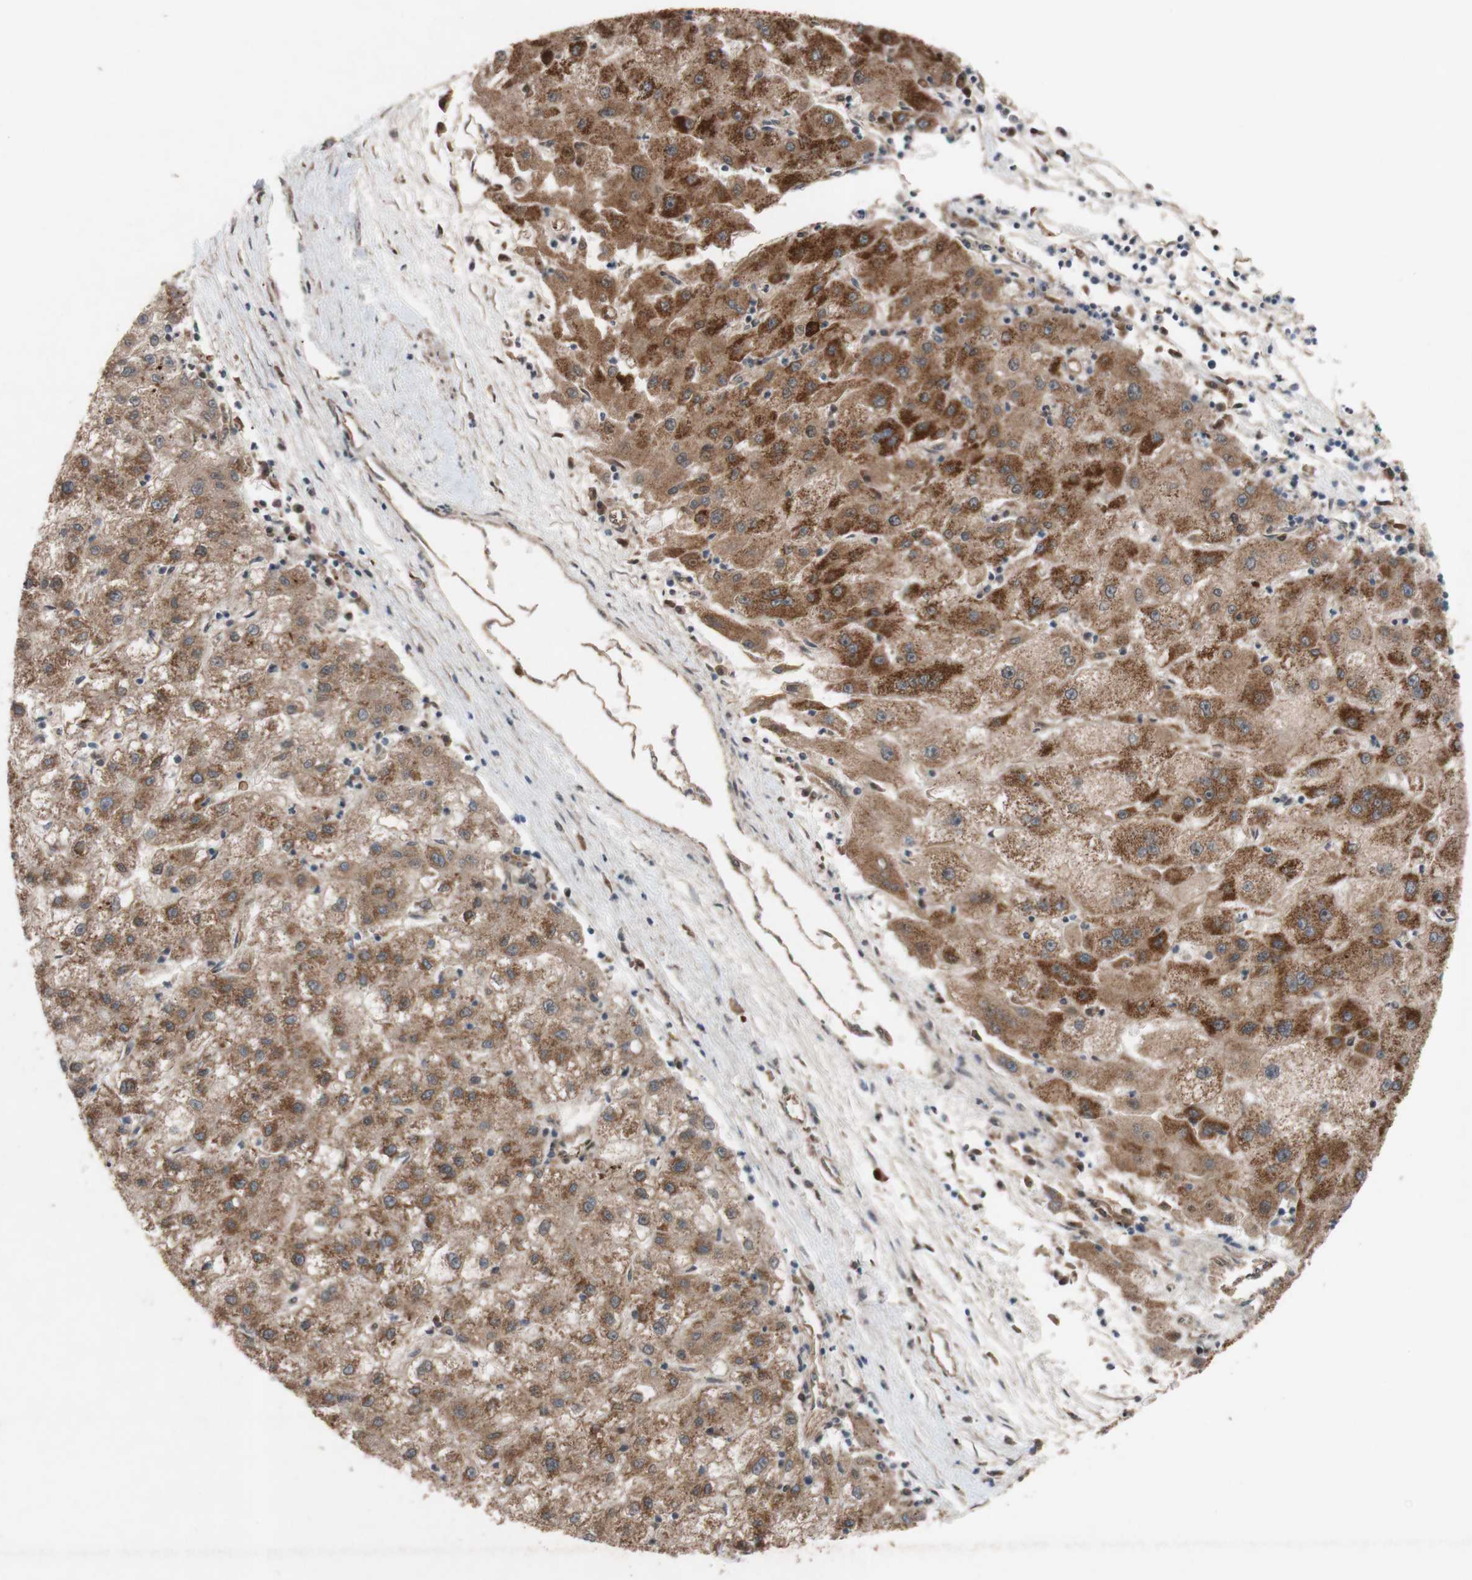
{"staining": {"intensity": "moderate", "quantity": ">75%", "location": "cytoplasmic/membranous"}, "tissue": "liver cancer", "cell_type": "Tumor cells", "image_type": "cancer", "snomed": [{"axis": "morphology", "description": "Carcinoma, Hepatocellular, NOS"}, {"axis": "topography", "description": "Liver"}], "caption": "Liver hepatocellular carcinoma stained for a protein shows moderate cytoplasmic/membranous positivity in tumor cells.", "gene": "TST", "patient": {"sex": "male", "age": 72}}